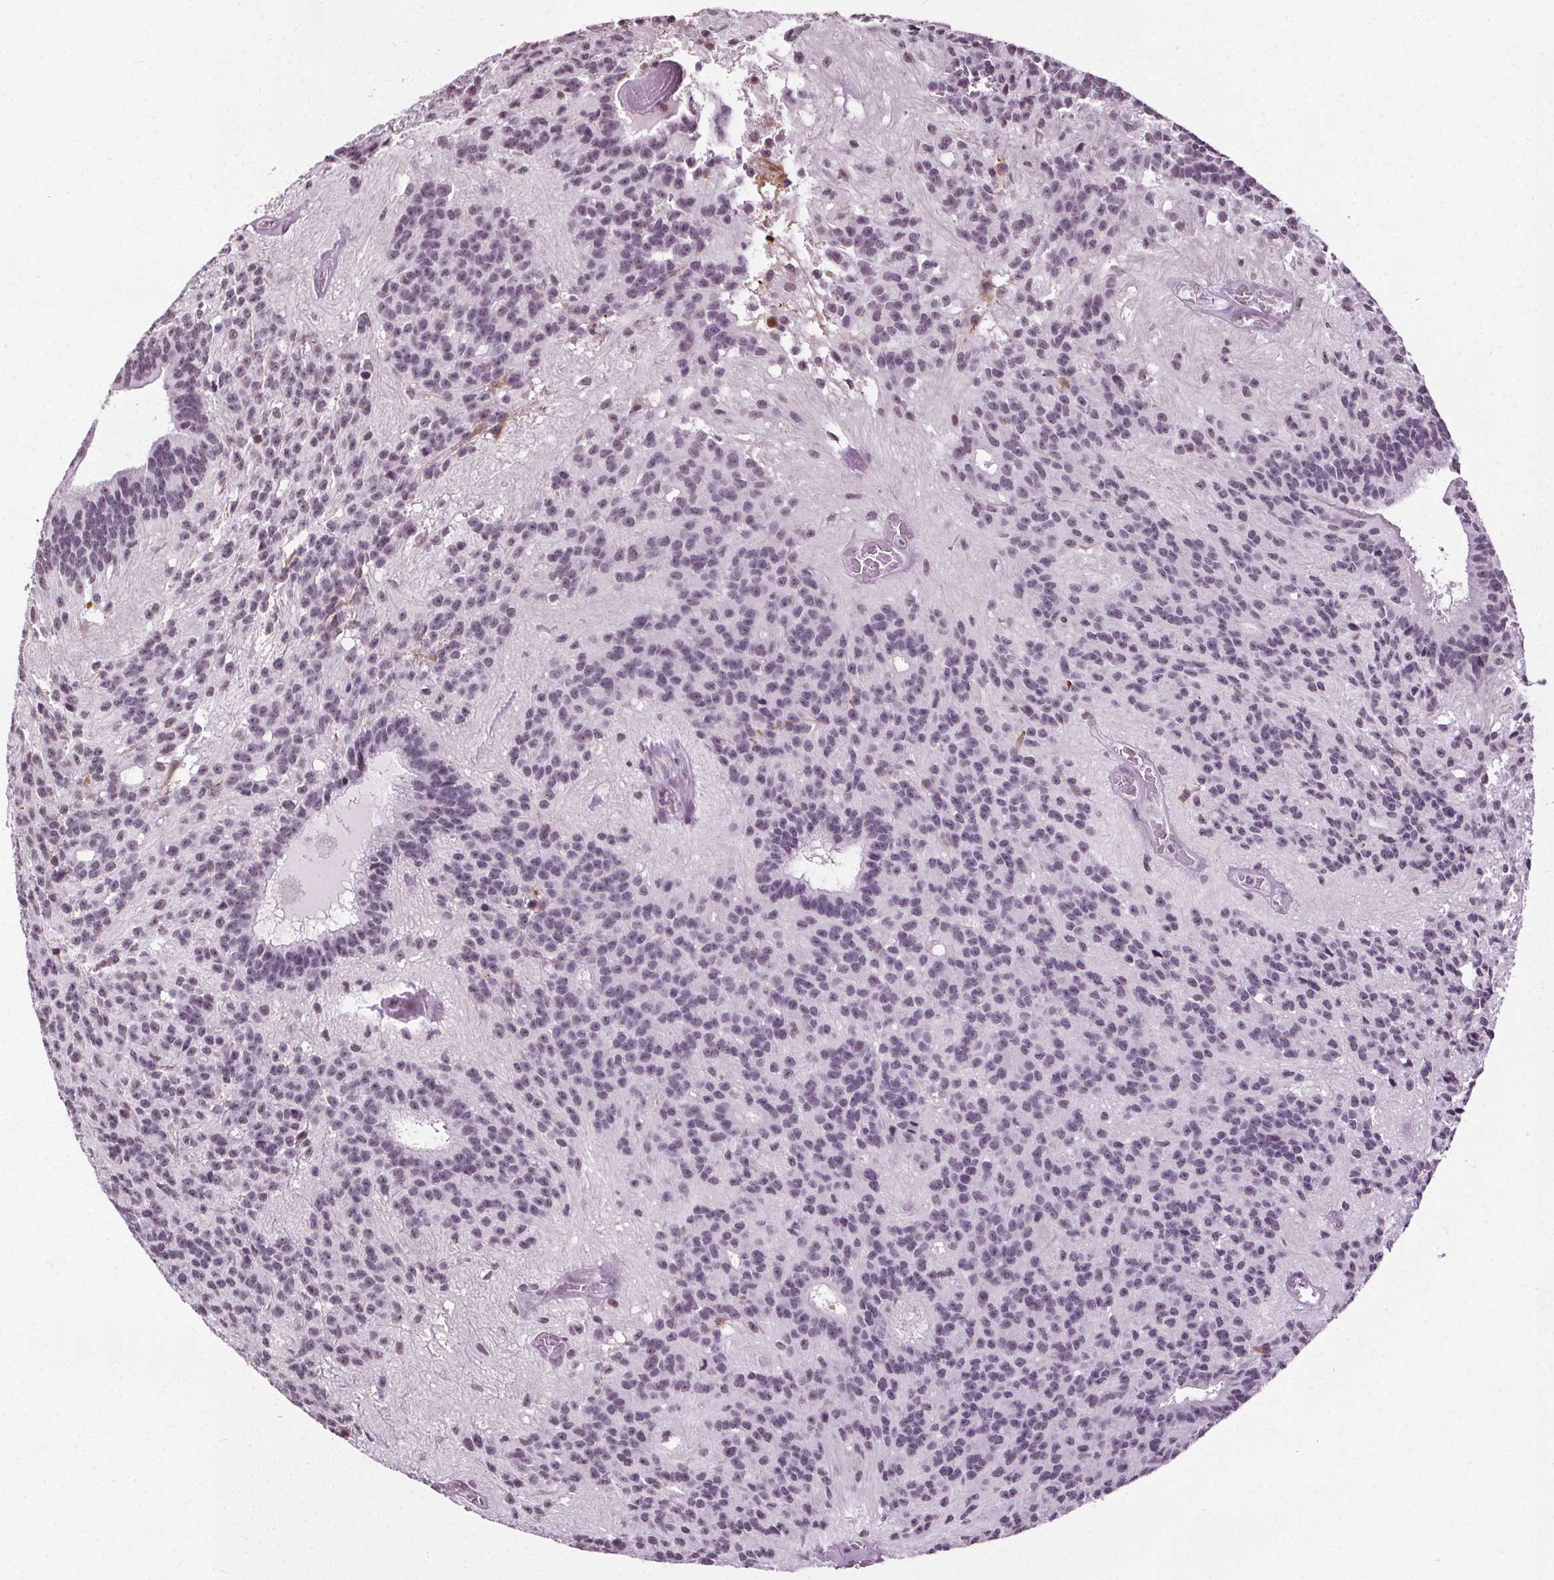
{"staining": {"intensity": "negative", "quantity": "none", "location": "none"}, "tissue": "glioma", "cell_type": "Tumor cells", "image_type": "cancer", "snomed": [{"axis": "morphology", "description": "Glioma, malignant, Low grade"}, {"axis": "topography", "description": "Brain"}], "caption": "Malignant glioma (low-grade) was stained to show a protein in brown. There is no significant expression in tumor cells.", "gene": "CEBPA", "patient": {"sex": "male", "age": 31}}